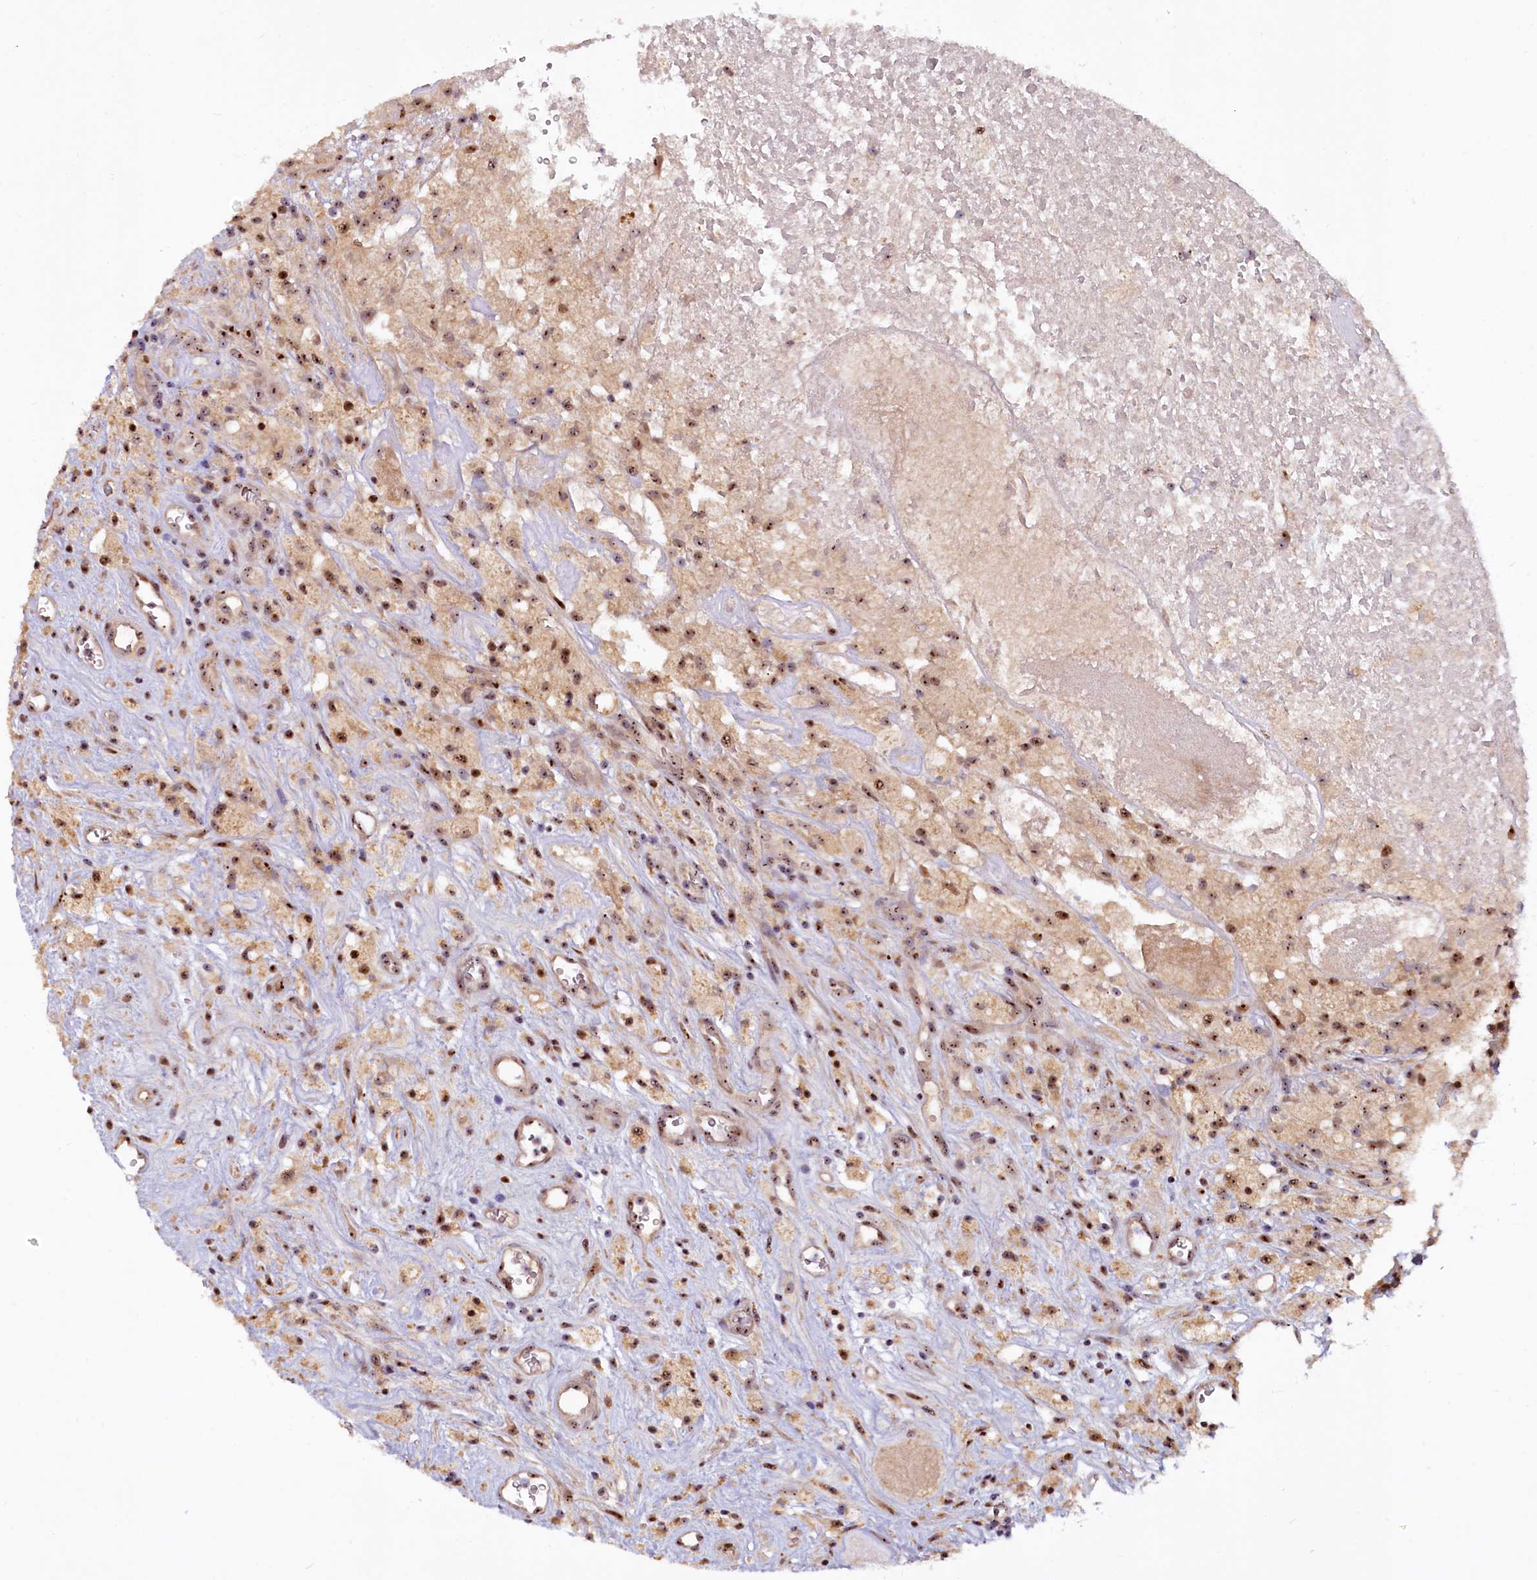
{"staining": {"intensity": "moderate", "quantity": ">75%", "location": "nuclear"}, "tissue": "glioma", "cell_type": "Tumor cells", "image_type": "cancer", "snomed": [{"axis": "morphology", "description": "Glioma, malignant, High grade"}, {"axis": "topography", "description": "Brain"}], "caption": "Immunohistochemical staining of human glioma demonstrates medium levels of moderate nuclear protein positivity in about >75% of tumor cells.", "gene": "TCOF1", "patient": {"sex": "male", "age": 76}}